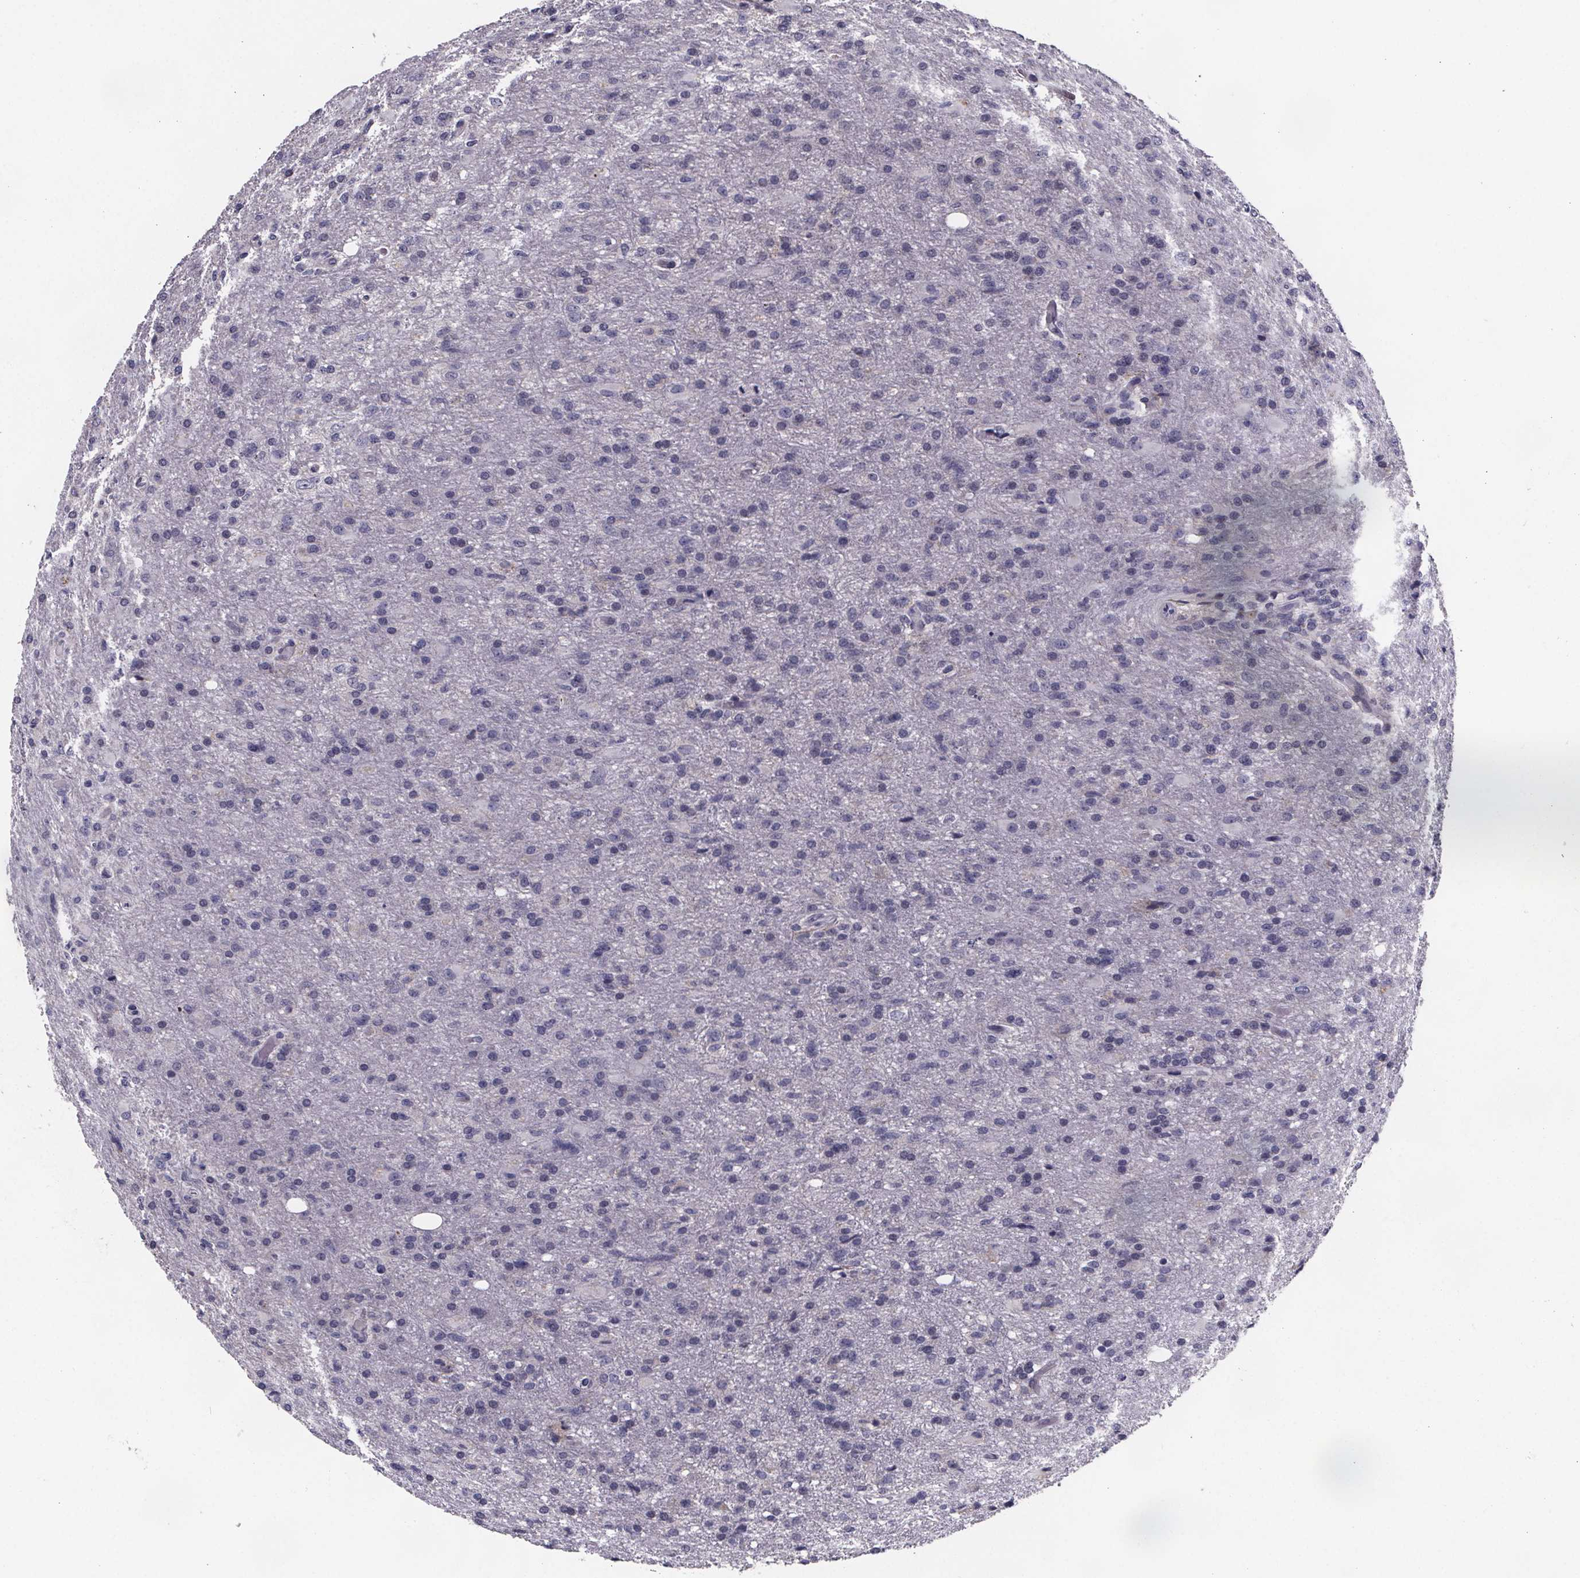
{"staining": {"intensity": "negative", "quantity": "none", "location": "none"}, "tissue": "glioma", "cell_type": "Tumor cells", "image_type": "cancer", "snomed": [{"axis": "morphology", "description": "Glioma, malignant, High grade"}, {"axis": "topography", "description": "Brain"}], "caption": "Human glioma stained for a protein using immunohistochemistry demonstrates no staining in tumor cells.", "gene": "PAH", "patient": {"sex": "male", "age": 68}}